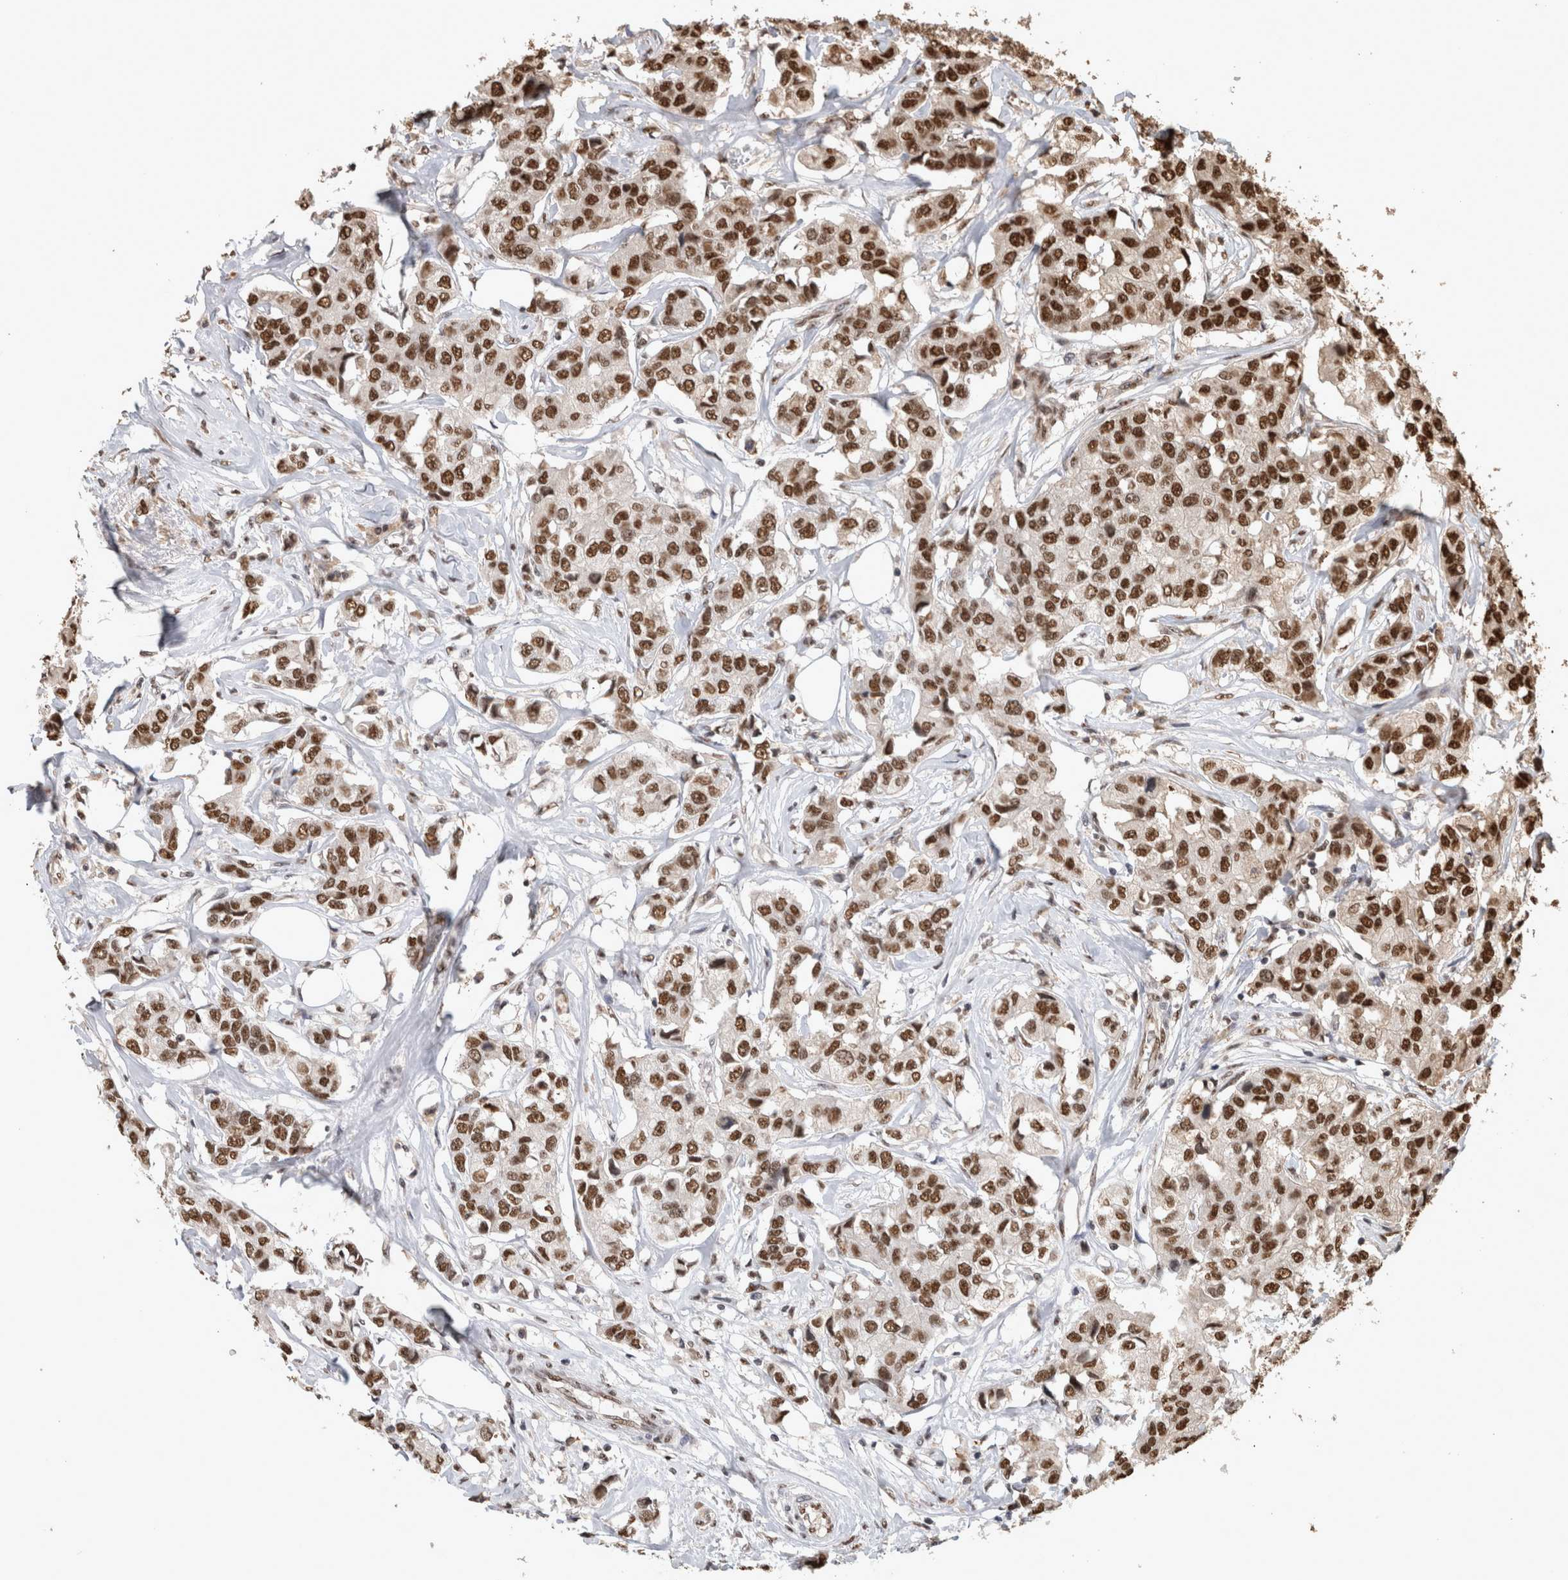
{"staining": {"intensity": "strong", "quantity": ">75%", "location": "nuclear"}, "tissue": "breast cancer", "cell_type": "Tumor cells", "image_type": "cancer", "snomed": [{"axis": "morphology", "description": "Duct carcinoma"}, {"axis": "topography", "description": "Breast"}], "caption": "Breast cancer (infiltrating ductal carcinoma) tissue exhibits strong nuclear expression in about >75% of tumor cells Nuclei are stained in blue.", "gene": "RAD50", "patient": {"sex": "female", "age": 80}}